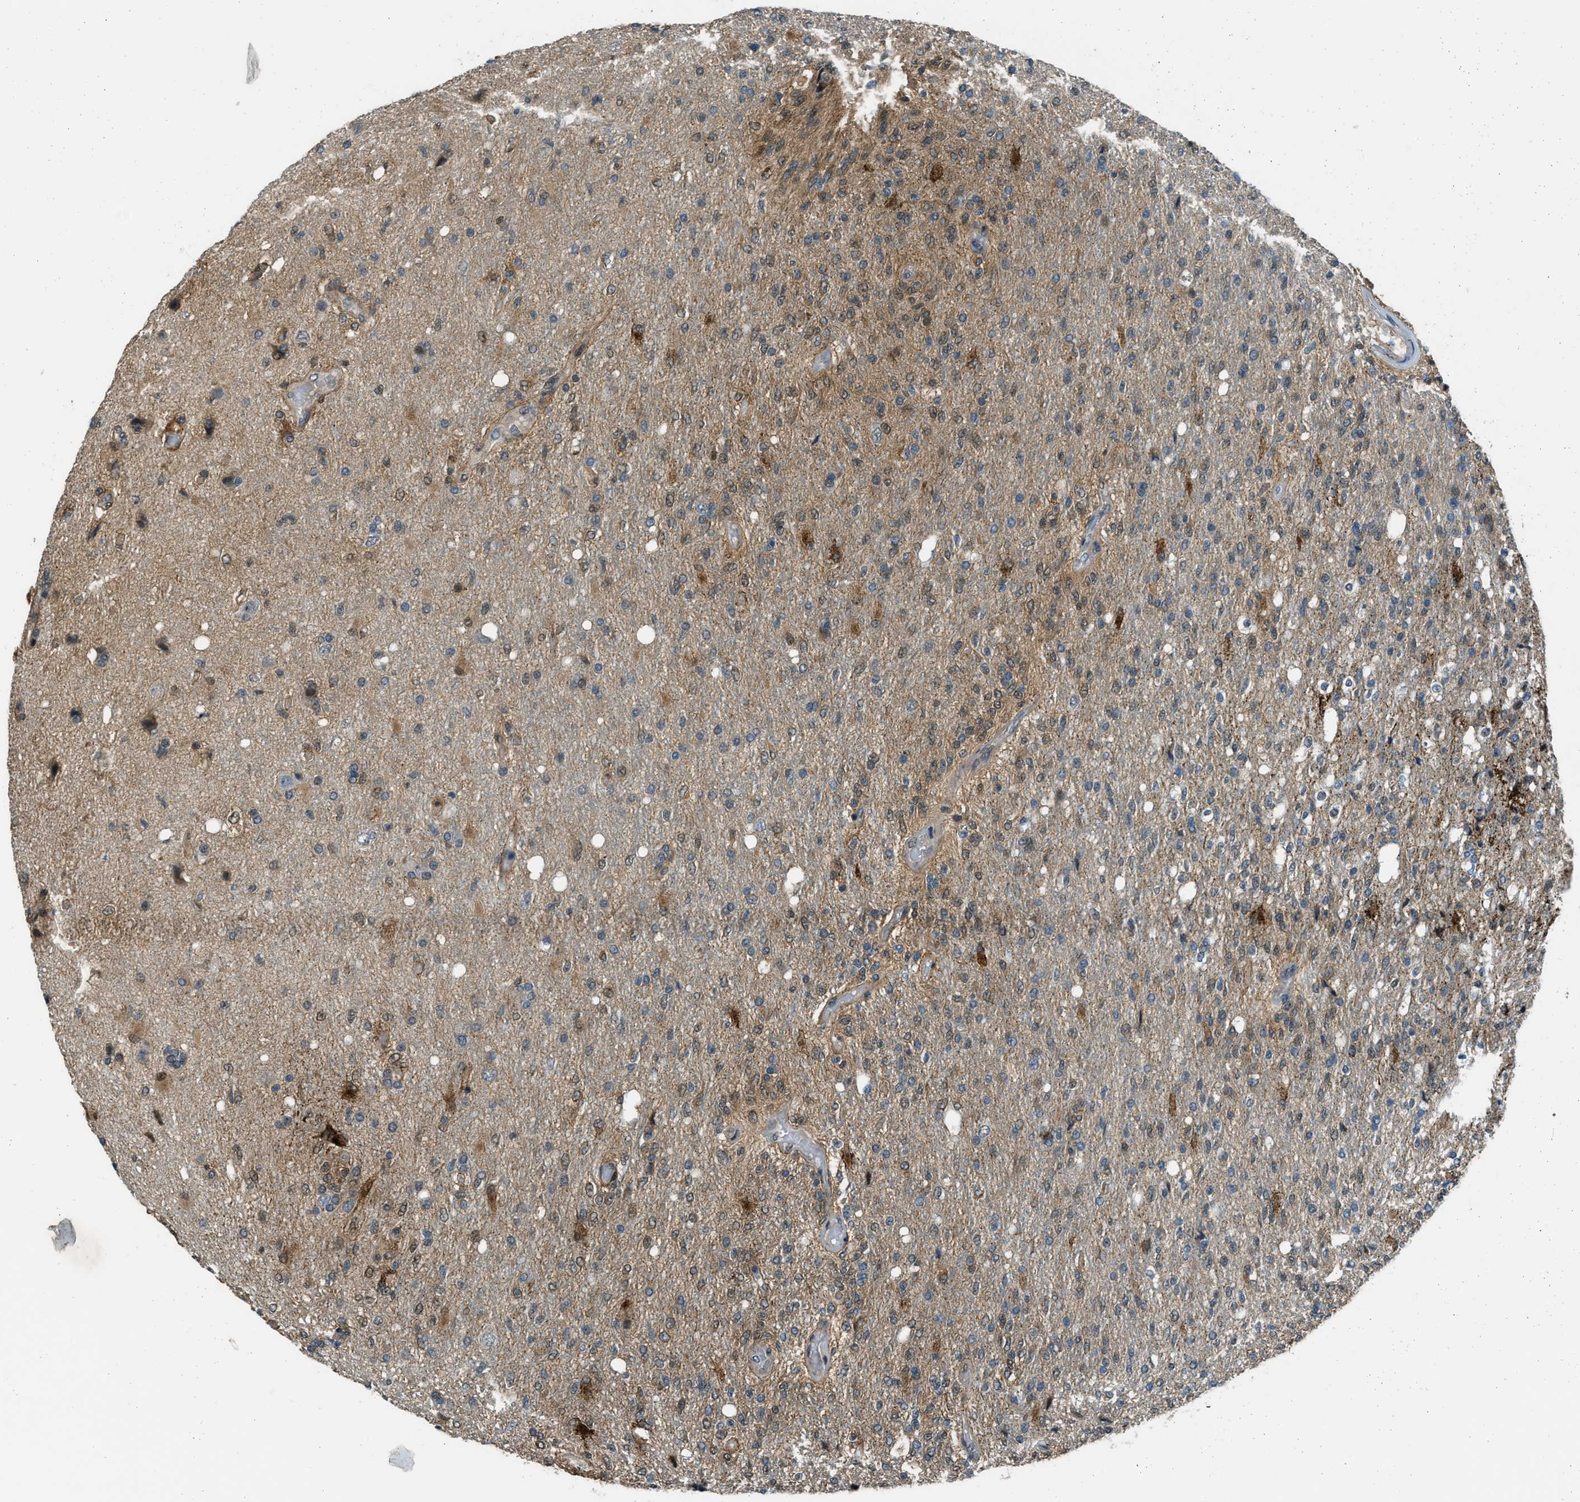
{"staining": {"intensity": "moderate", "quantity": "25%-75%", "location": "cytoplasmic/membranous,nuclear"}, "tissue": "glioma", "cell_type": "Tumor cells", "image_type": "cancer", "snomed": [{"axis": "morphology", "description": "Normal tissue, NOS"}, {"axis": "morphology", "description": "Glioma, malignant, High grade"}, {"axis": "topography", "description": "Cerebral cortex"}], "caption": "Glioma stained with a brown dye exhibits moderate cytoplasmic/membranous and nuclear positive expression in about 25%-75% of tumor cells.", "gene": "NPEPL1", "patient": {"sex": "male", "age": 77}}